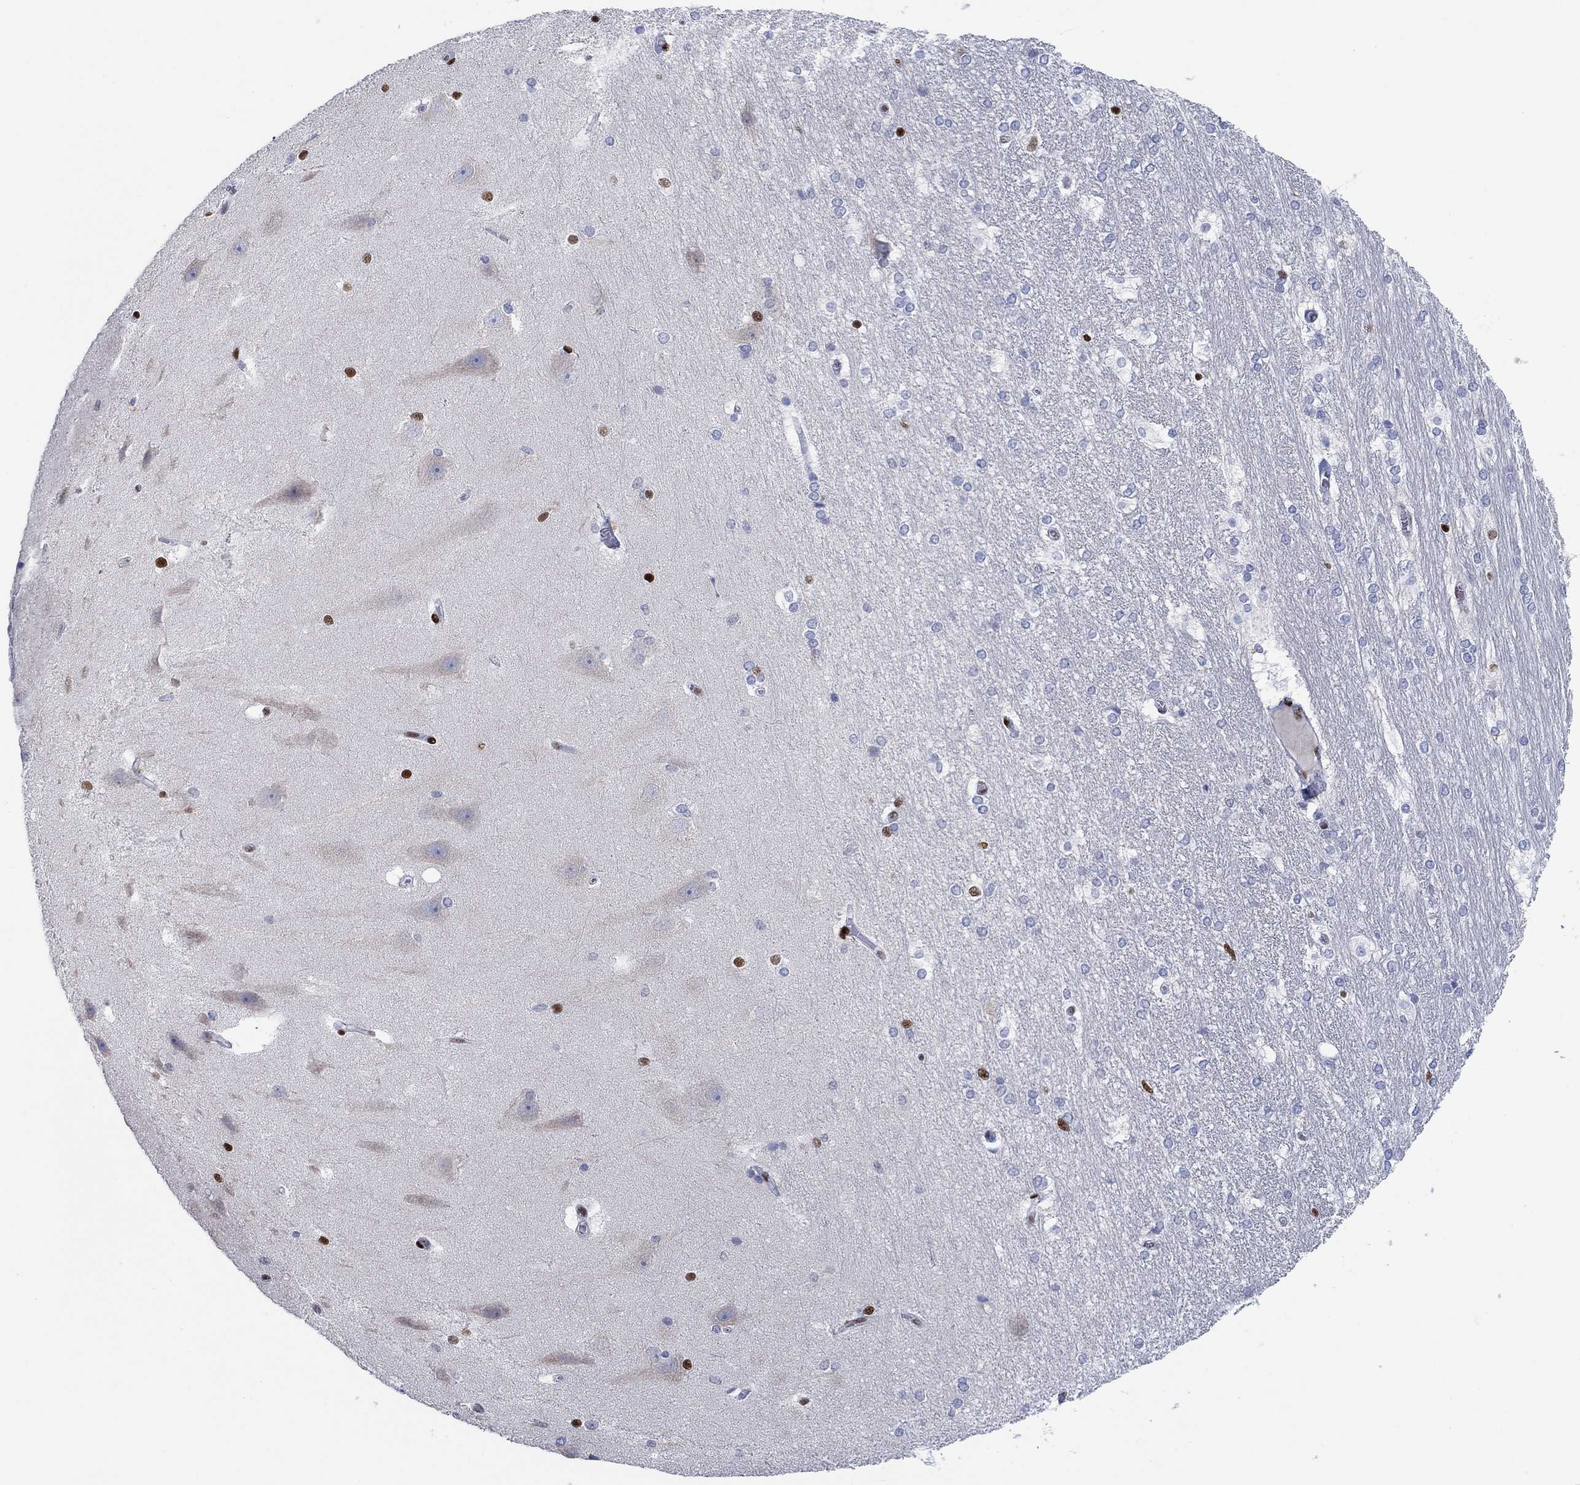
{"staining": {"intensity": "strong", "quantity": "<25%", "location": "nuclear"}, "tissue": "hippocampus", "cell_type": "Glial cells", "image_type": "normal", "snomed": [{"axis": "morphology", "description": "Normal tissue, NOS"}, {"axis": "topography", "description": "Cerebral cortex"}, {"axis": "topography", "description": "Hippocampus"}], "caption": "DAB (3,3'-diaminobenzidine) immunohistochemical staining of normal hippocampus exhibits strong nuclear protein positivity in approximately <25% of glial cells. (brown staining indicates protein expression, while blue staining denotes nuclei).", "gene": "ZEB1", "patient": {"sex": "female", "age": 19}}